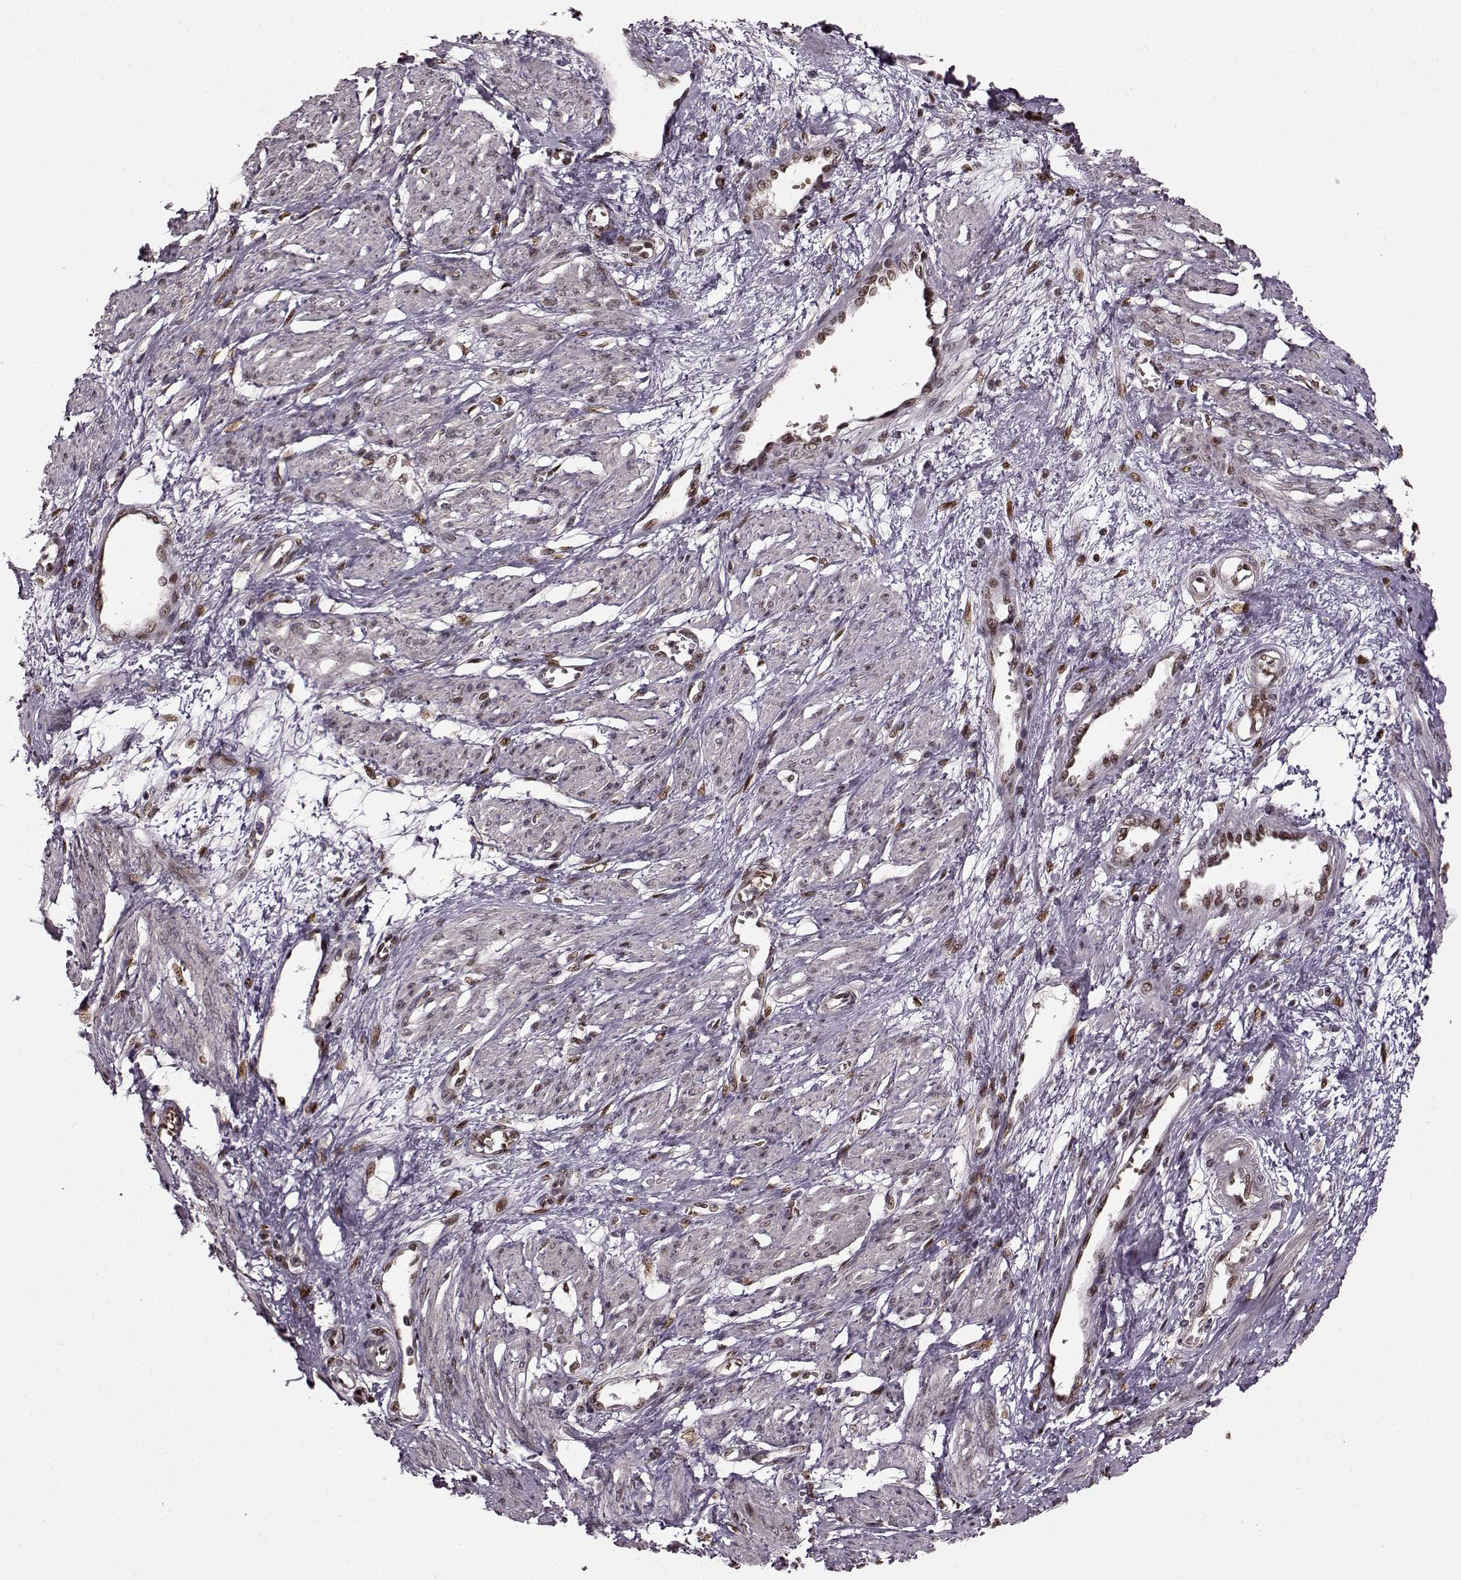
{"staining": {"intensity": "weak", "quantity": "25%-75%", "location": "nuclear"}, "tissue": "smooth muscle", "cell_type": "Smooth muscle cells", "image_type": "normal", "snomed": [{"axis": "morphology", "description": "Normal tissue, NOS"}, {"axis": "topography", "description": "Smooth muscle"}, {"axis": "topography", "description": "Uterus"}], "caption": "The photomicrograph reveals a brown stain indicating the presence of a protein in the nuclear of smooth muscle cells in smooth muscle.", "gene": "FTO", "patient": {"sex": "female", "age": 39}}